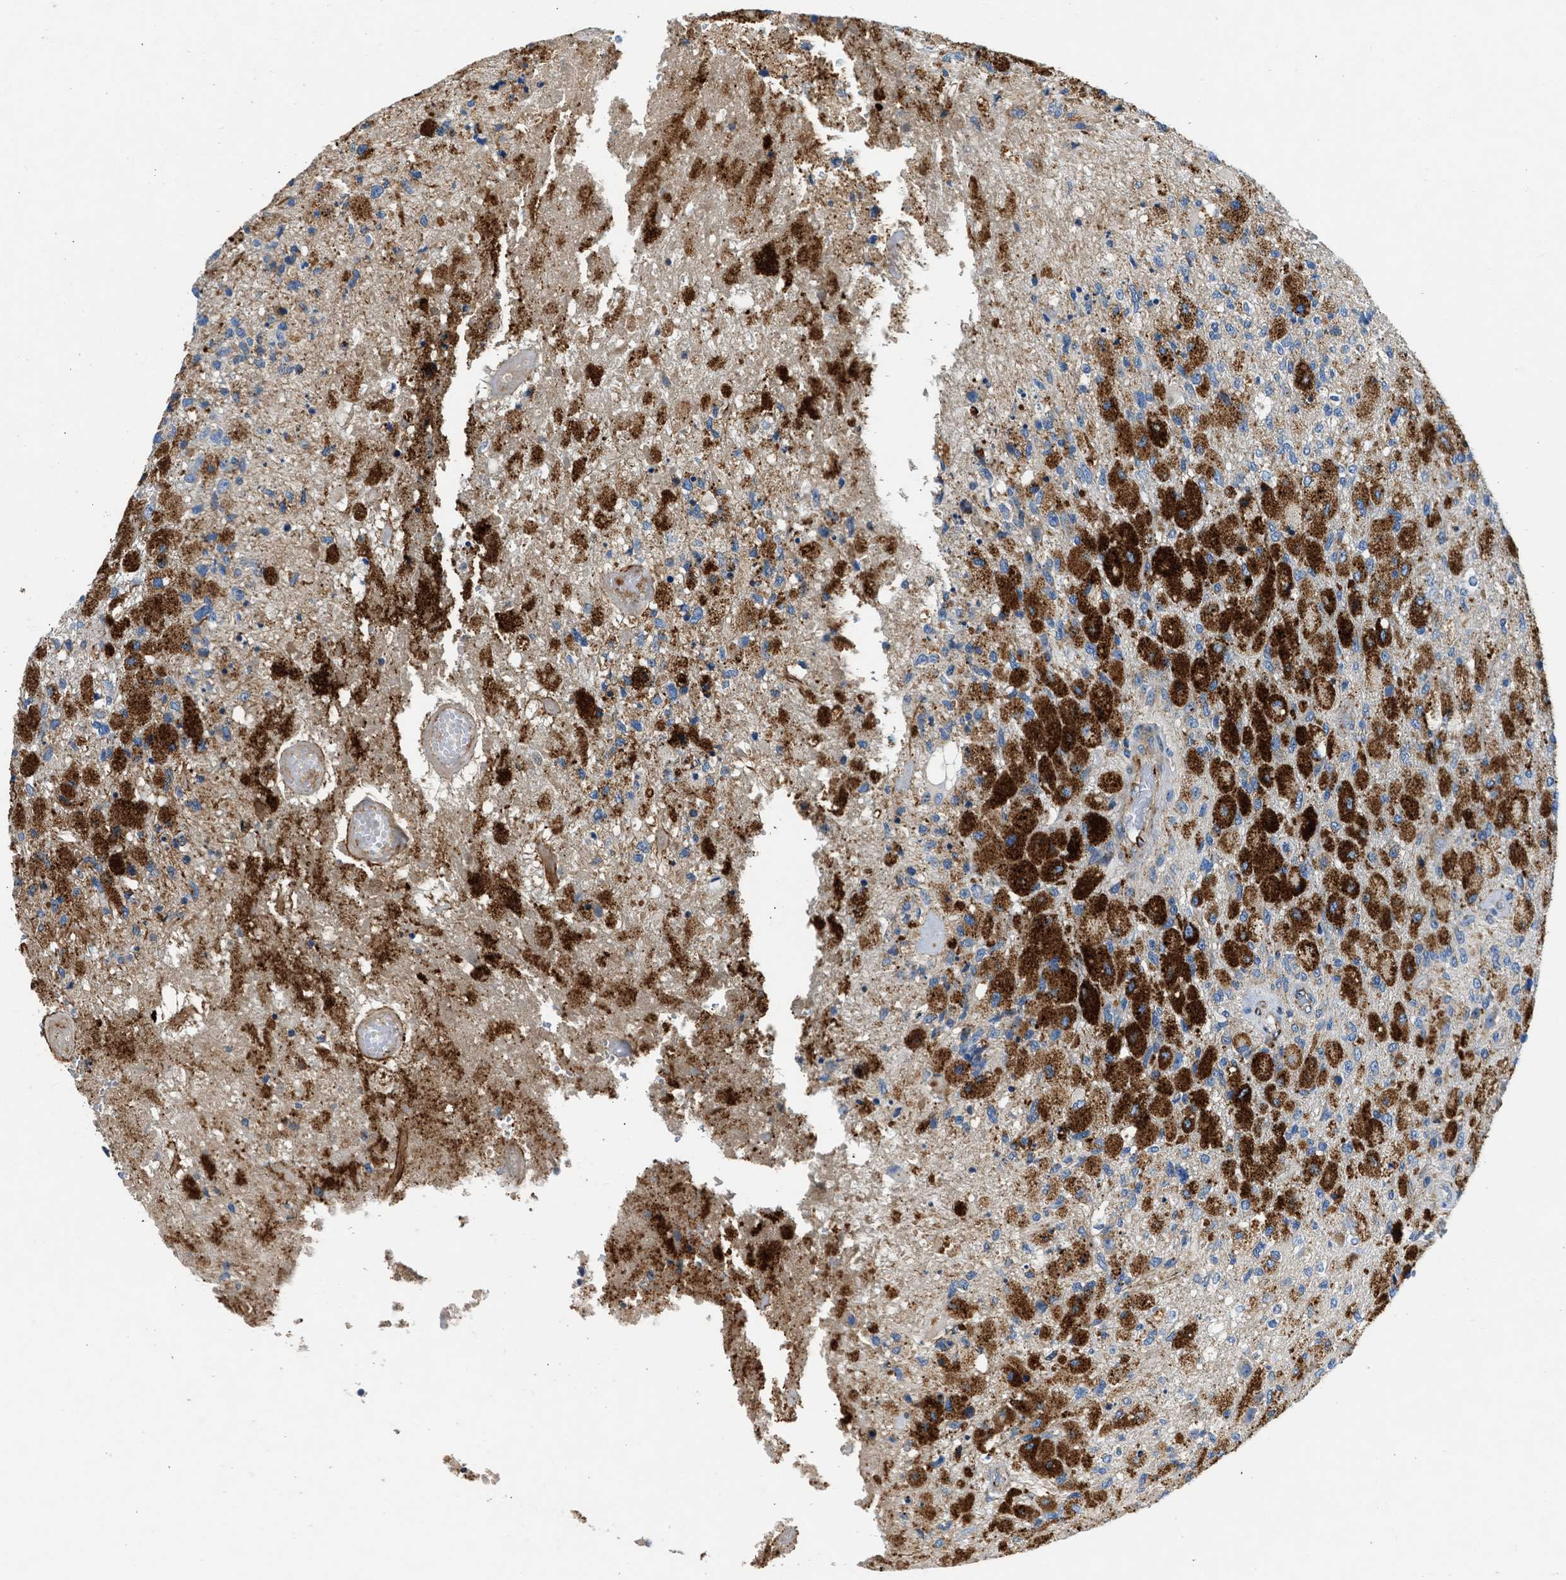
{"staining": {"intensity": "strong", "quantity": "25%-75%", "location": "cytoplasmic/membranous"}, "tissue": "glioma", "cell_type": "Tumor cells", "image_type": "cancer", "snomed": [{"axis": "morphology", "description": "Normal tissue, NOS"}, {"axis": "morphology", "description": "Glioma, malignant, High grade"}, {"axis": "topography", "description": "Cerebral cortex"}], "caption": "Brown immunohistochemical staining in glioma displays strong cytoplasmic/membranous staining in about 25%-75% of tumor cells.", "gene": "ULK4", "patient": {"sex": "male", "age": 77}}